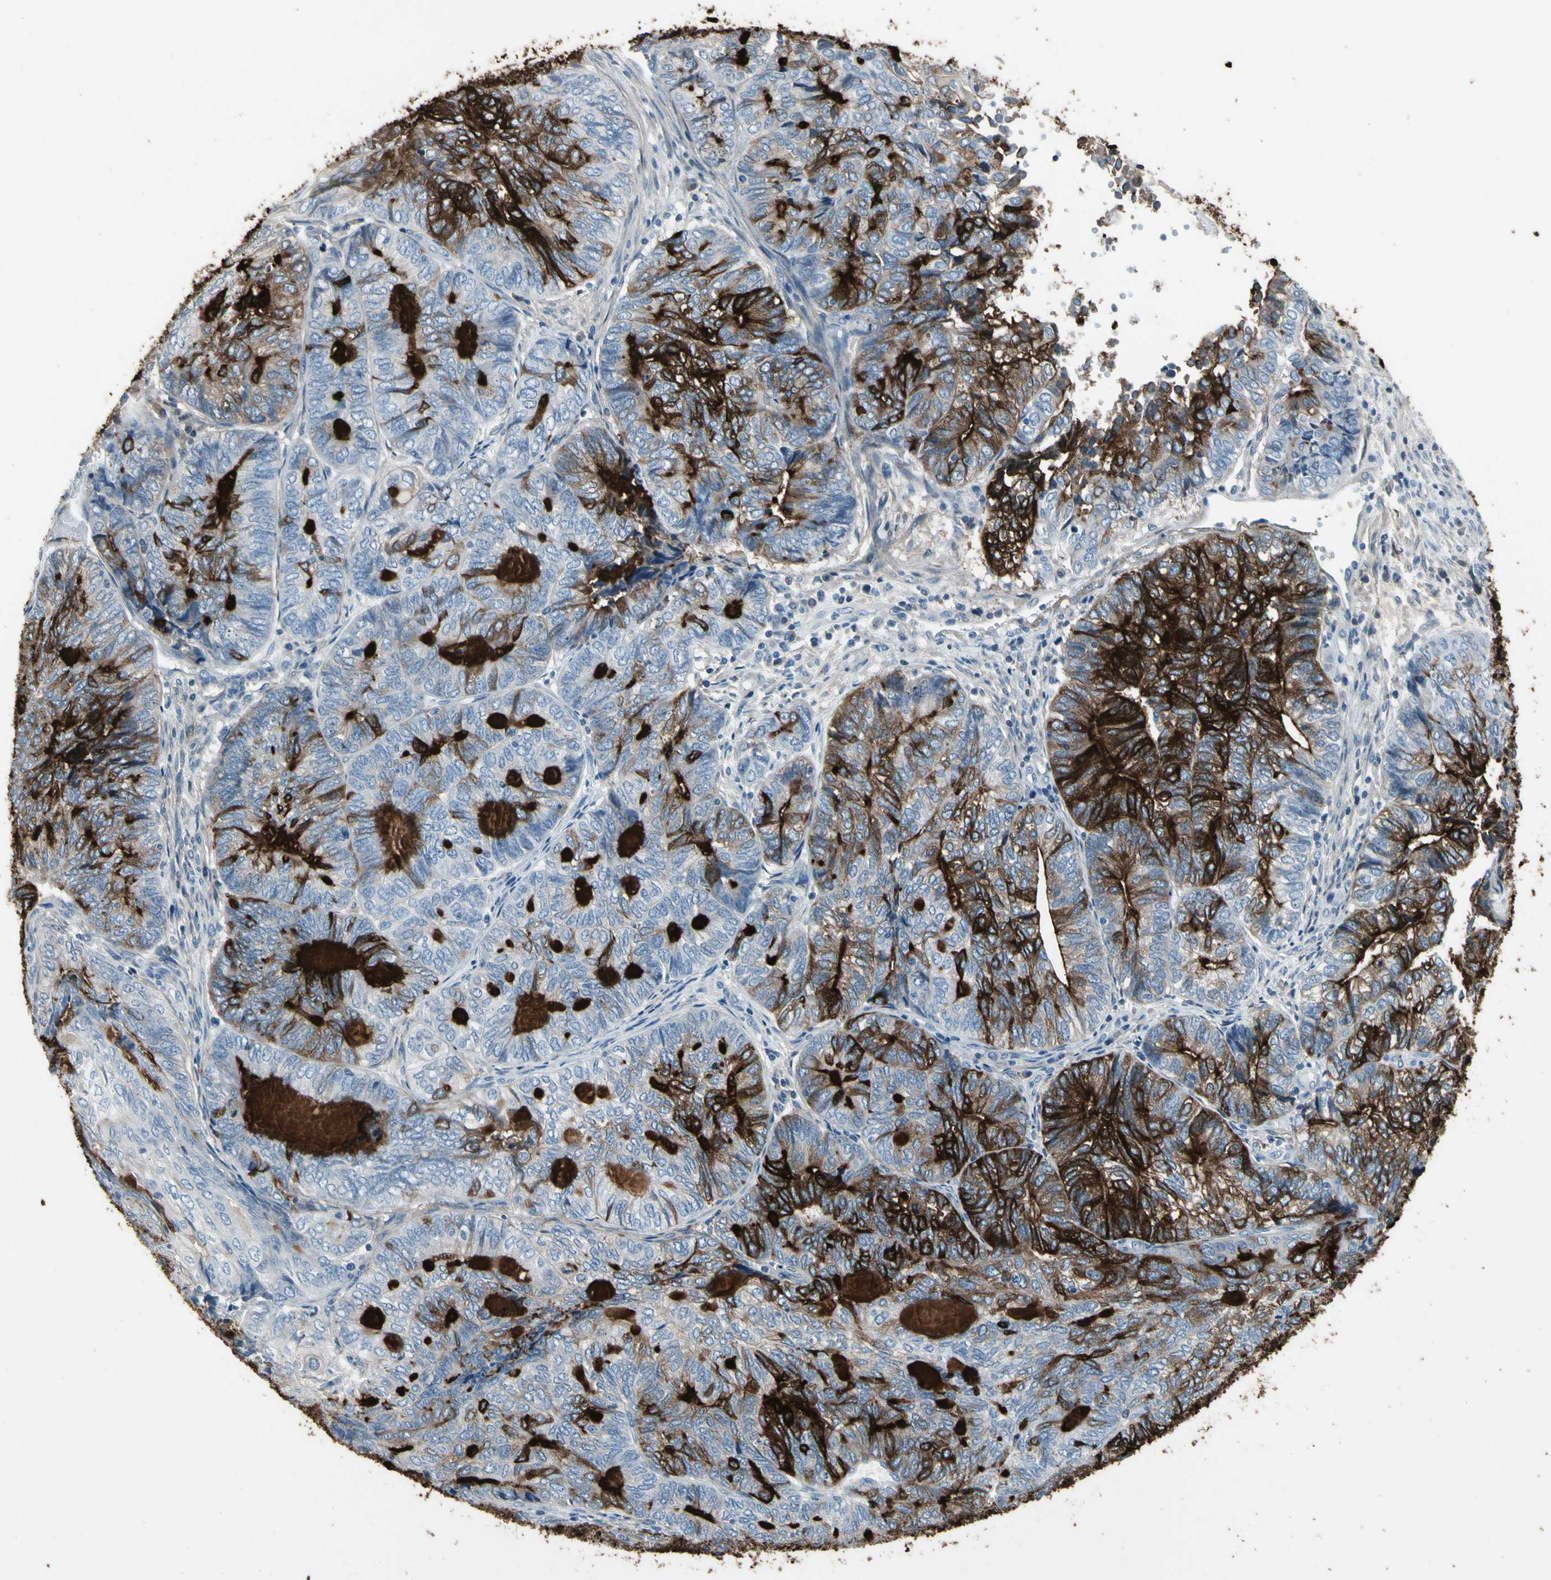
{"staining": {"intensity": "strong", "quantity": "25%-75%", "location": "cytoplasmic/membranous"}, "tissue": "endometrial cancer", "cell_type": "Tumor cells", "image_type": "cancer", "snomed": [{"axis": "morphology", "description": "Adenocarcinoma, NOS"}, {"axis": "topography", "description": "Uterus"}, {"axis": "topography", "description": "Endometrium"}], "caption": "Protein expression analysis of endometrial cancer demonstrates strong cytoplasmic/membranous staining in approximately 25%-75% of tumor cells.", "gene": "PIGR", "patient": {"sex": "female", "age": 70}}